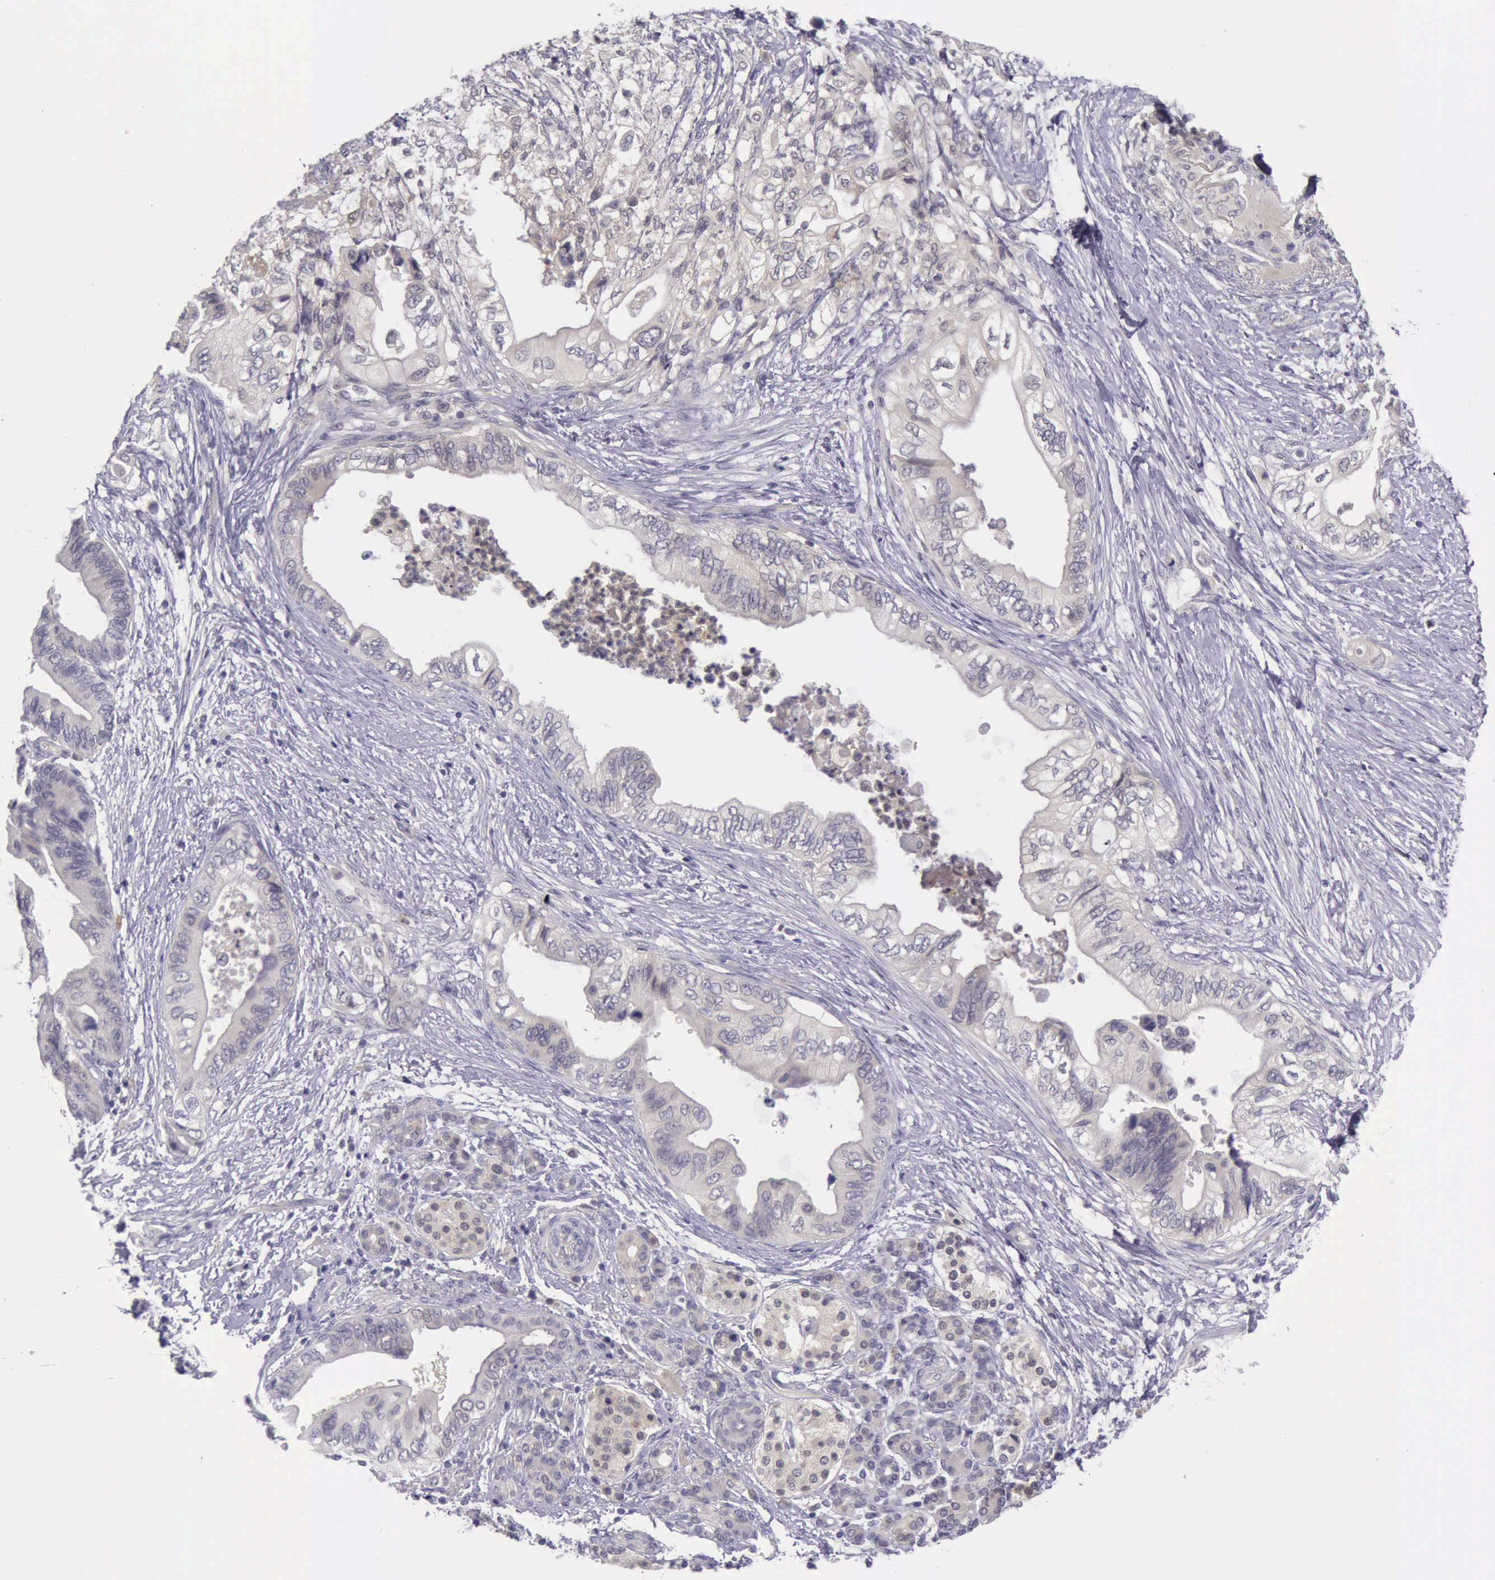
{"staining": {"intensity": "weak", "quantity": ">75%", "location": "cytoplasmic/membranous"}, "tissue": "pancreatic cancer", "cell_type": "Tumor cells", "image_type": "cancer", "snomed": [{"axis": "morphology", "description": "Adenocarcinoma, NOS"}, {"axis": "topography", "description": "Pancreas"}], "caption": "Immunohistochemistry of human pancreatic adenocarcinoma demonstrates low levels of weak cytoplasmic/membranous staining in approximately >75% of tumor cells. The staining is performed using DAB brown chromogen to label protein expression. The nuclei are counter-stained blue using hematoxylin.", "gene": "ARNT2", "patient": {"sex": "female", "age": 66}}